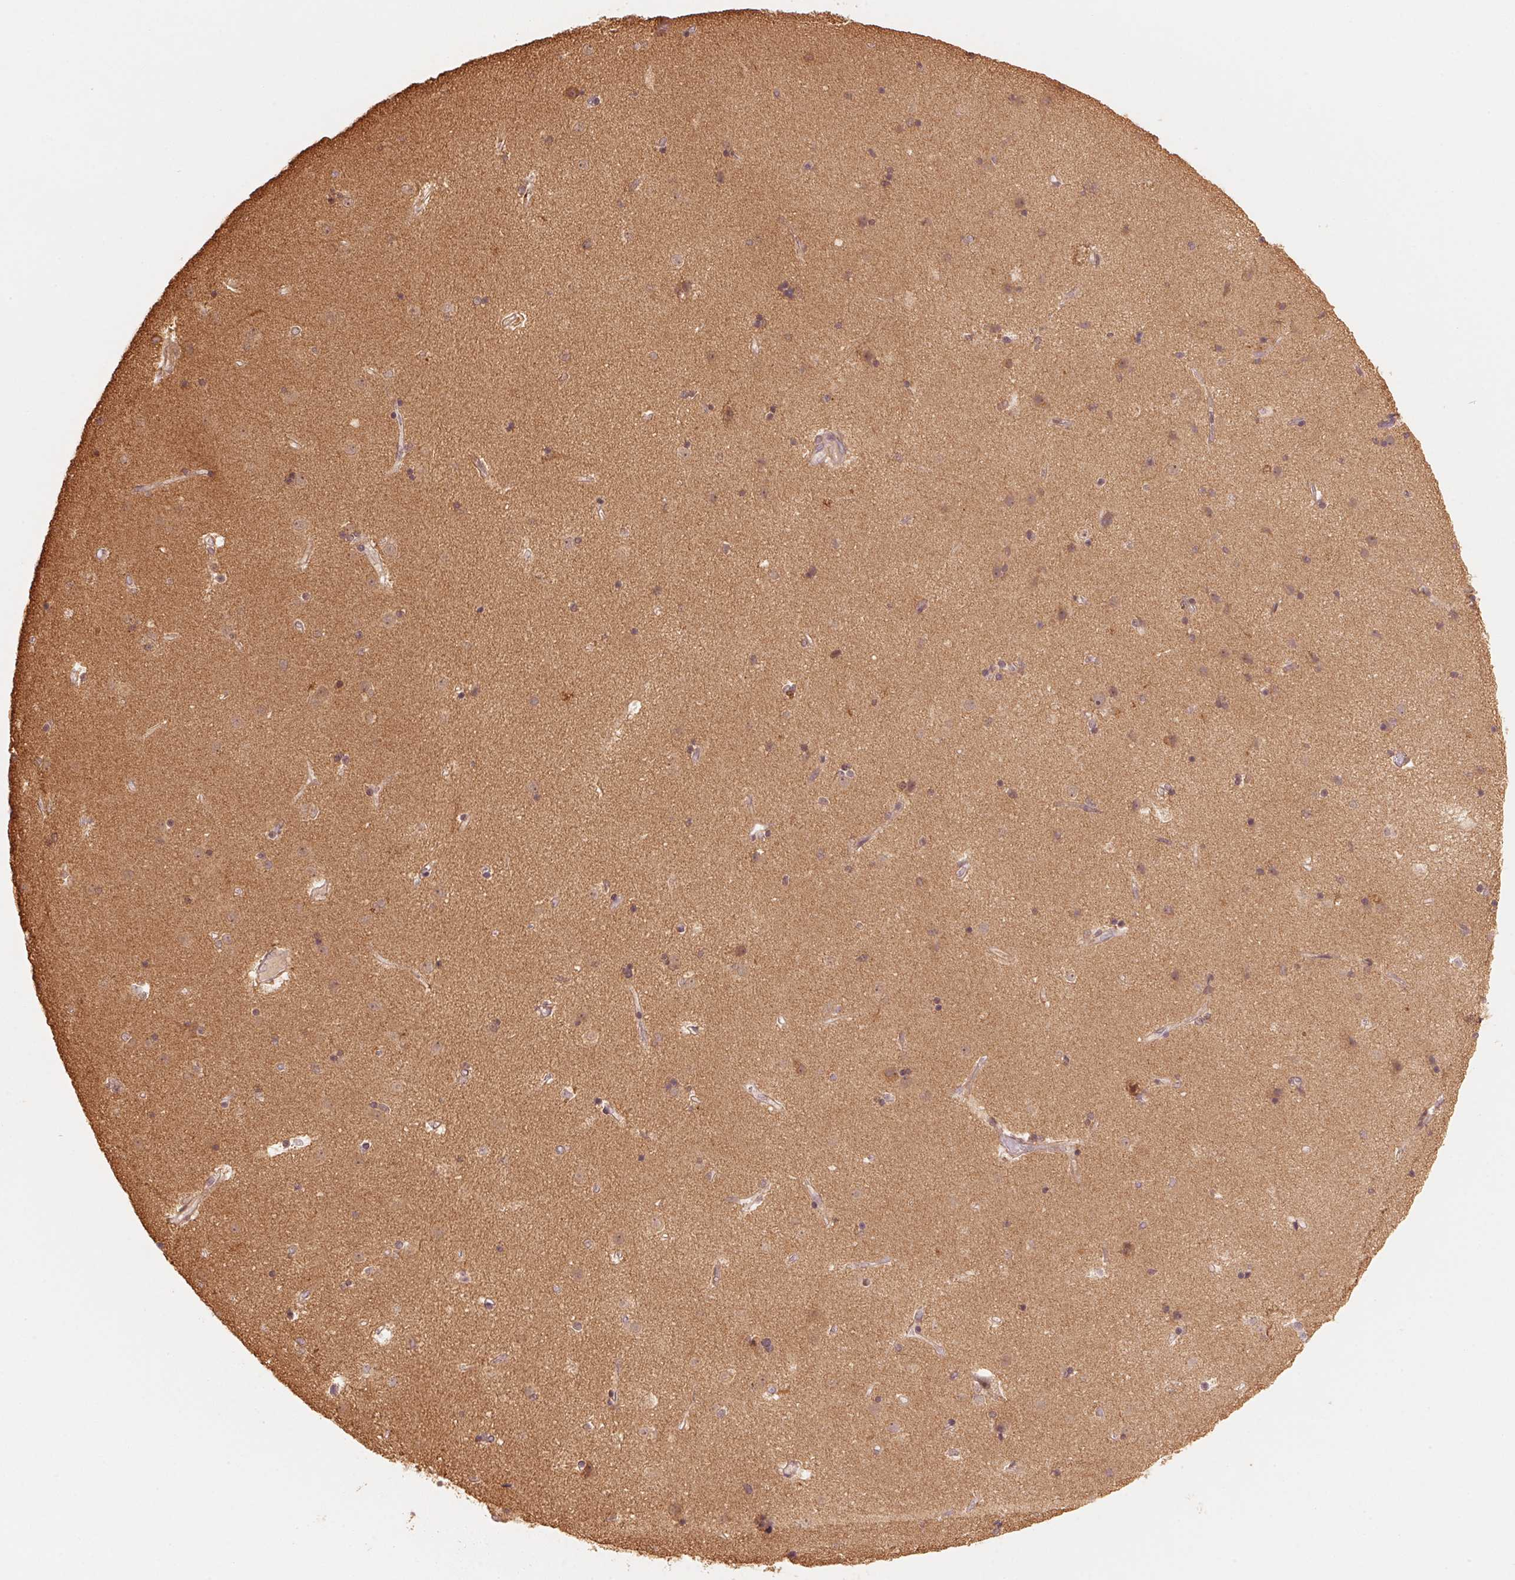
{"staining": {"intensity": "negative", "quantity": "none", "location": "none"}, "tissue": "caudate", "cell_type": "Glial cells", "image_type": "normal", "snomed": [{"axis": "morphology", "description": "Normal tissue, NOS"}, {"axis": "topography", "description": "Lateral ventricle wall"}], "caption": "An immunohistochemistry (IHC) image of benign caudate is shown. There is no staining in glial cells of caudate. (DAB immunohistochemistry (IHC), high magnification).", "gene": "PRKN", "patient": {"sex": "female", "age": 71}}